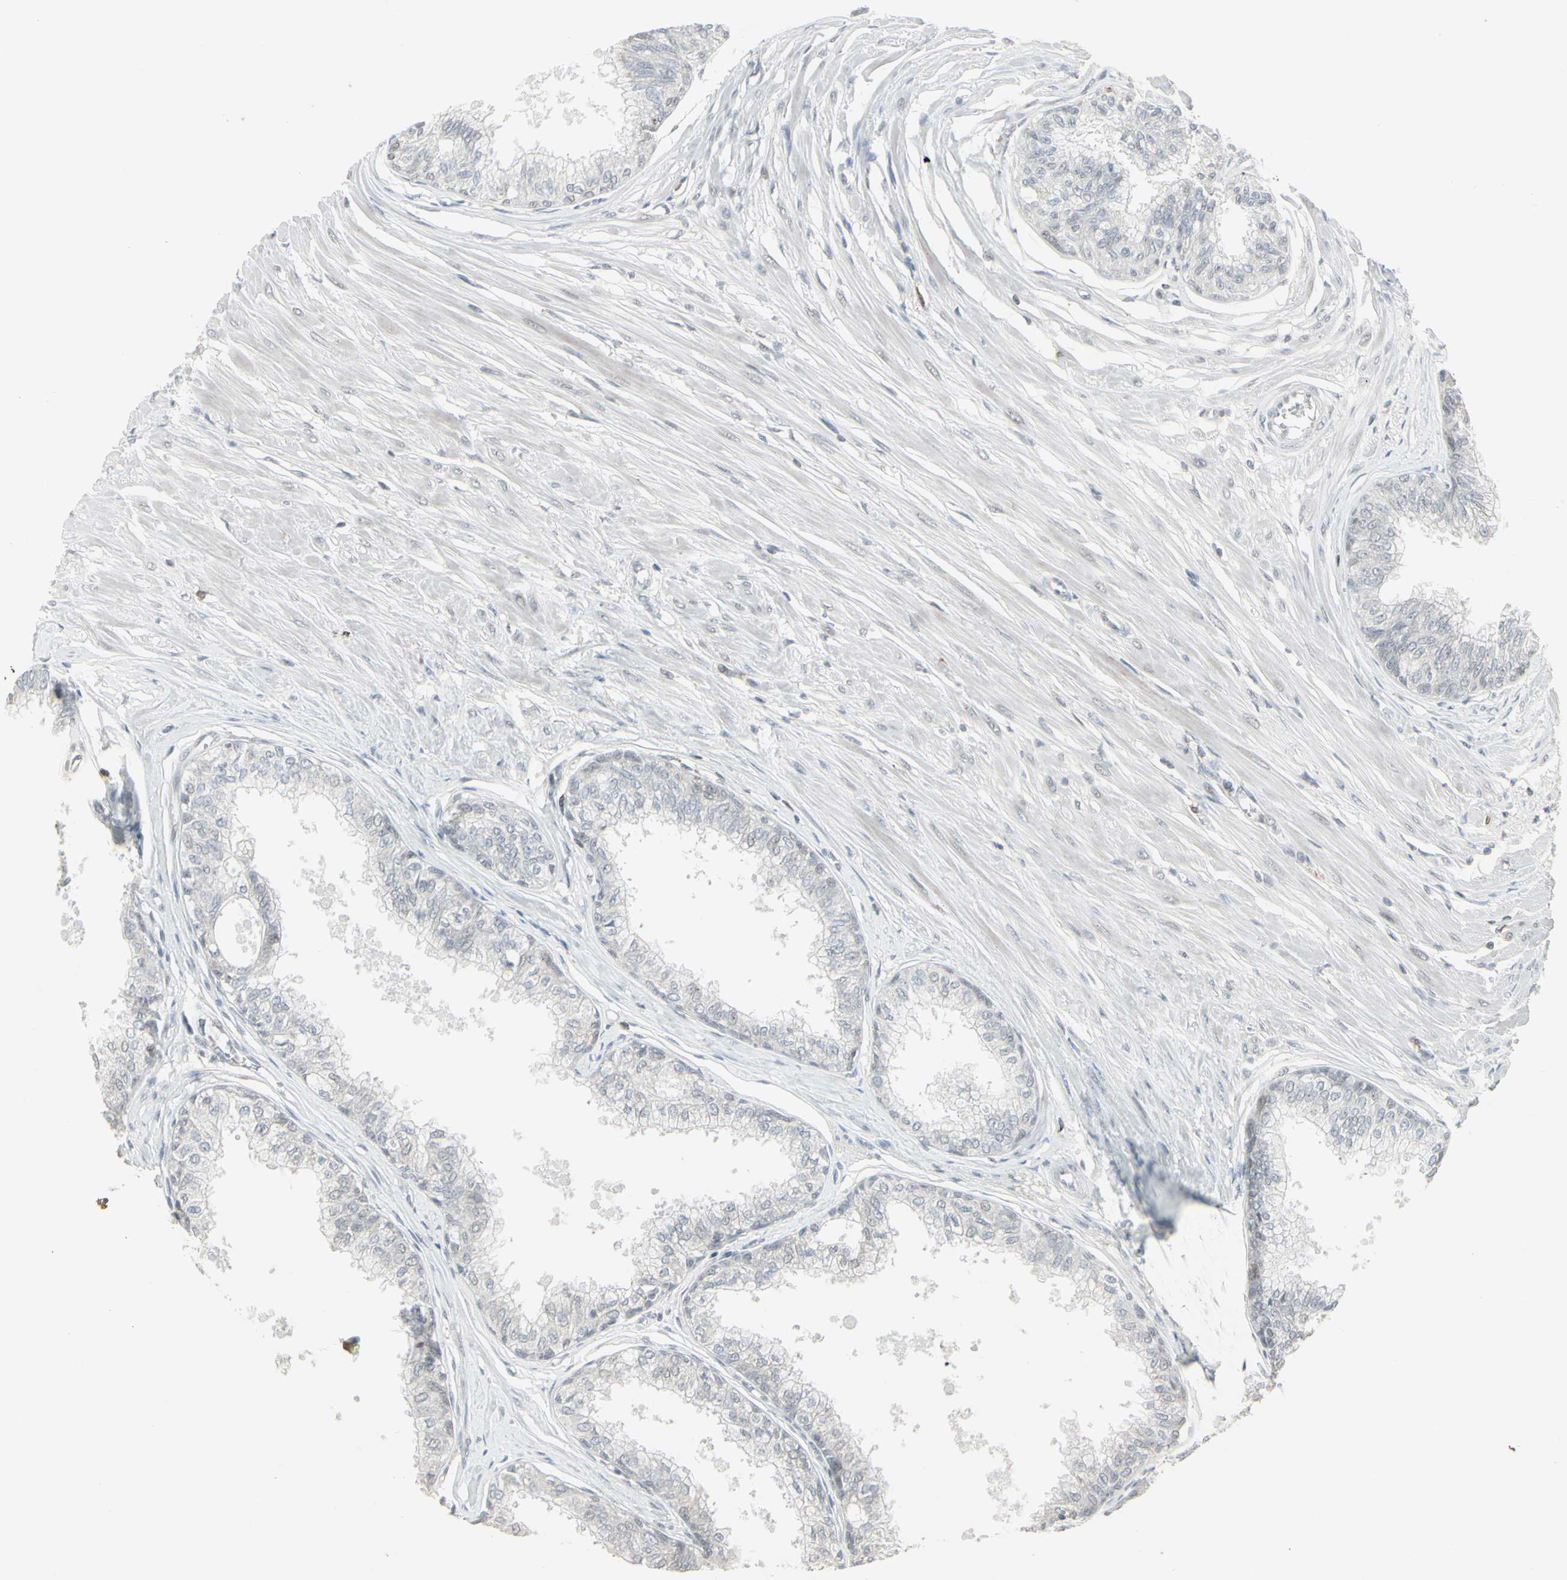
{"staining": {"intensity": "moderate", "quantity": "<25%", "location": "cytoplasmic/membranous"}, "tissue": "prostate", "cell_type": "Glandular cells", "image_type": "normal", "snomed": [{"axis": "morphology", "description": "Normal tissue, NOS"}, {"axis": "topography", "description": "Prostate"}, {"axis": "topography", "description": "Seminal veicle"}], "caption": "Immunohistochemistry staining of benign prostate, which reveals low levels of moderate cytoplasmic/membranous staining in about <25% of glandular cells indicating moderate cytoplasmic/membranous protein positivity. The staining was performed using DAB (brown) for protein detection and nuclei were counterstained in hematoxylin (blue).", "gene": "SAMSN1", "patient": {"sex": "male", "age": 60}}